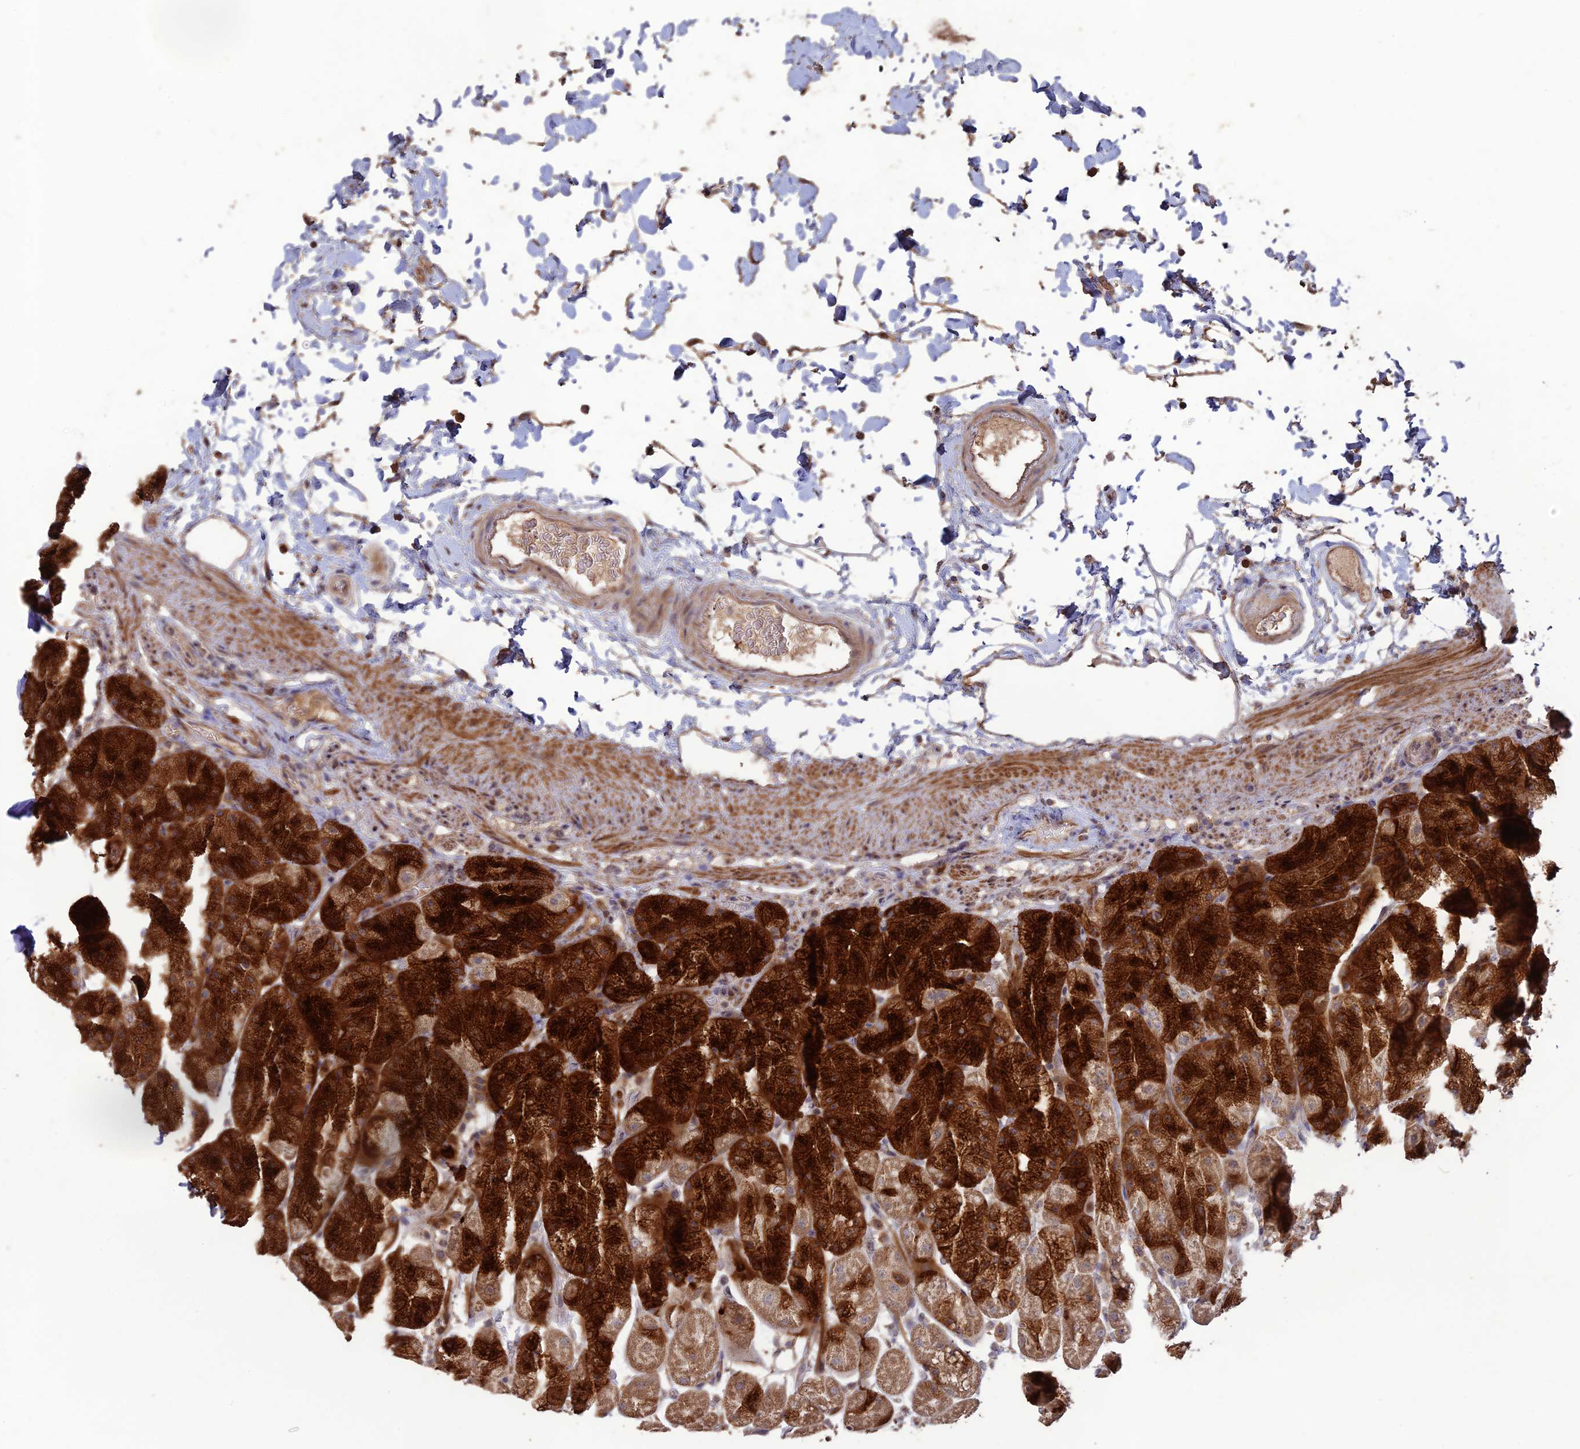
{"staining": {"intensity": "strong", "quantity": ">75%", "location": "cytoplasmic/membranous"}, "tissue": "stomach", "cell_type": "Glandular cells", "image_type": "normal", "snomed": [{"axis": "morphology", "description": "Normal tissue, NOS"}, {"axis": "topography", "description": "Stomach, upper"}, {"axis": "topography", "description": "Stomach, lower"}], "caption": "Stomach stained for a protein shows strong cytoplasmic/membranous positivity in glandular cells. The protein is shown in brown color, while the nuclei are stained blue.", "gene": "LAYN", "patient": {"sex": "male", "age": 67}}